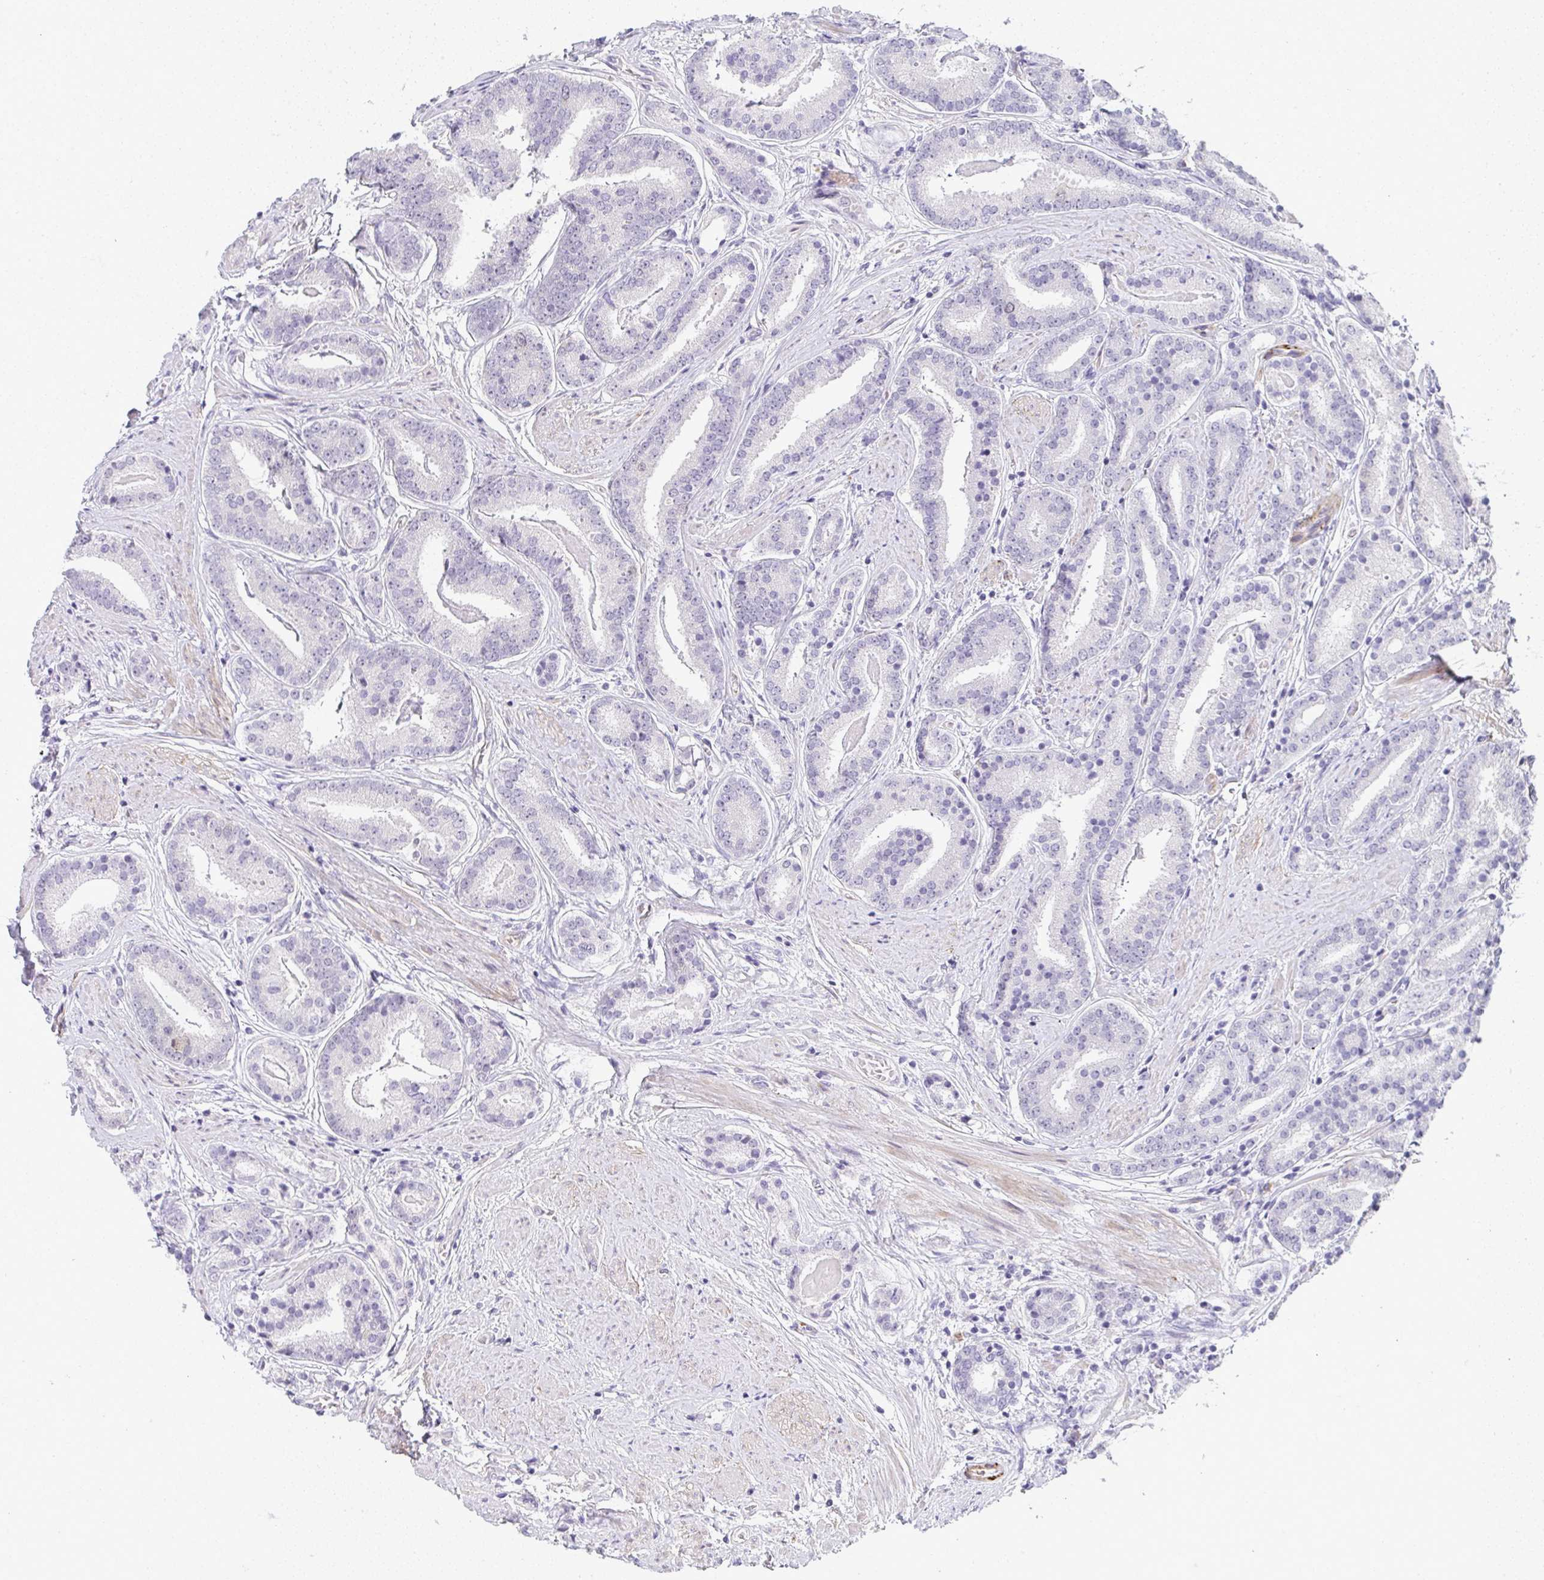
{"staining": {"intensity": "negative", "quantity": "none", "location": "none"}, "tissue": "prostate cancer", "cell_type": "Tumor cells", "image_type": "cancer", "snomed": [{"axis": "morphology", "description": "Adenocarcinoma, High grade"}, {"axis": "topography", "description": "Prostate"}], "caption": "High magnification brightfield microscopy of prostate adenocarcinoma (high-grade) stained with DAB (brown) and counterstained with hematoxylin (blue): tumor cells show no significant staining.", "gene": "UBE2S", "patient": {"sex": "male", "age": 63}}